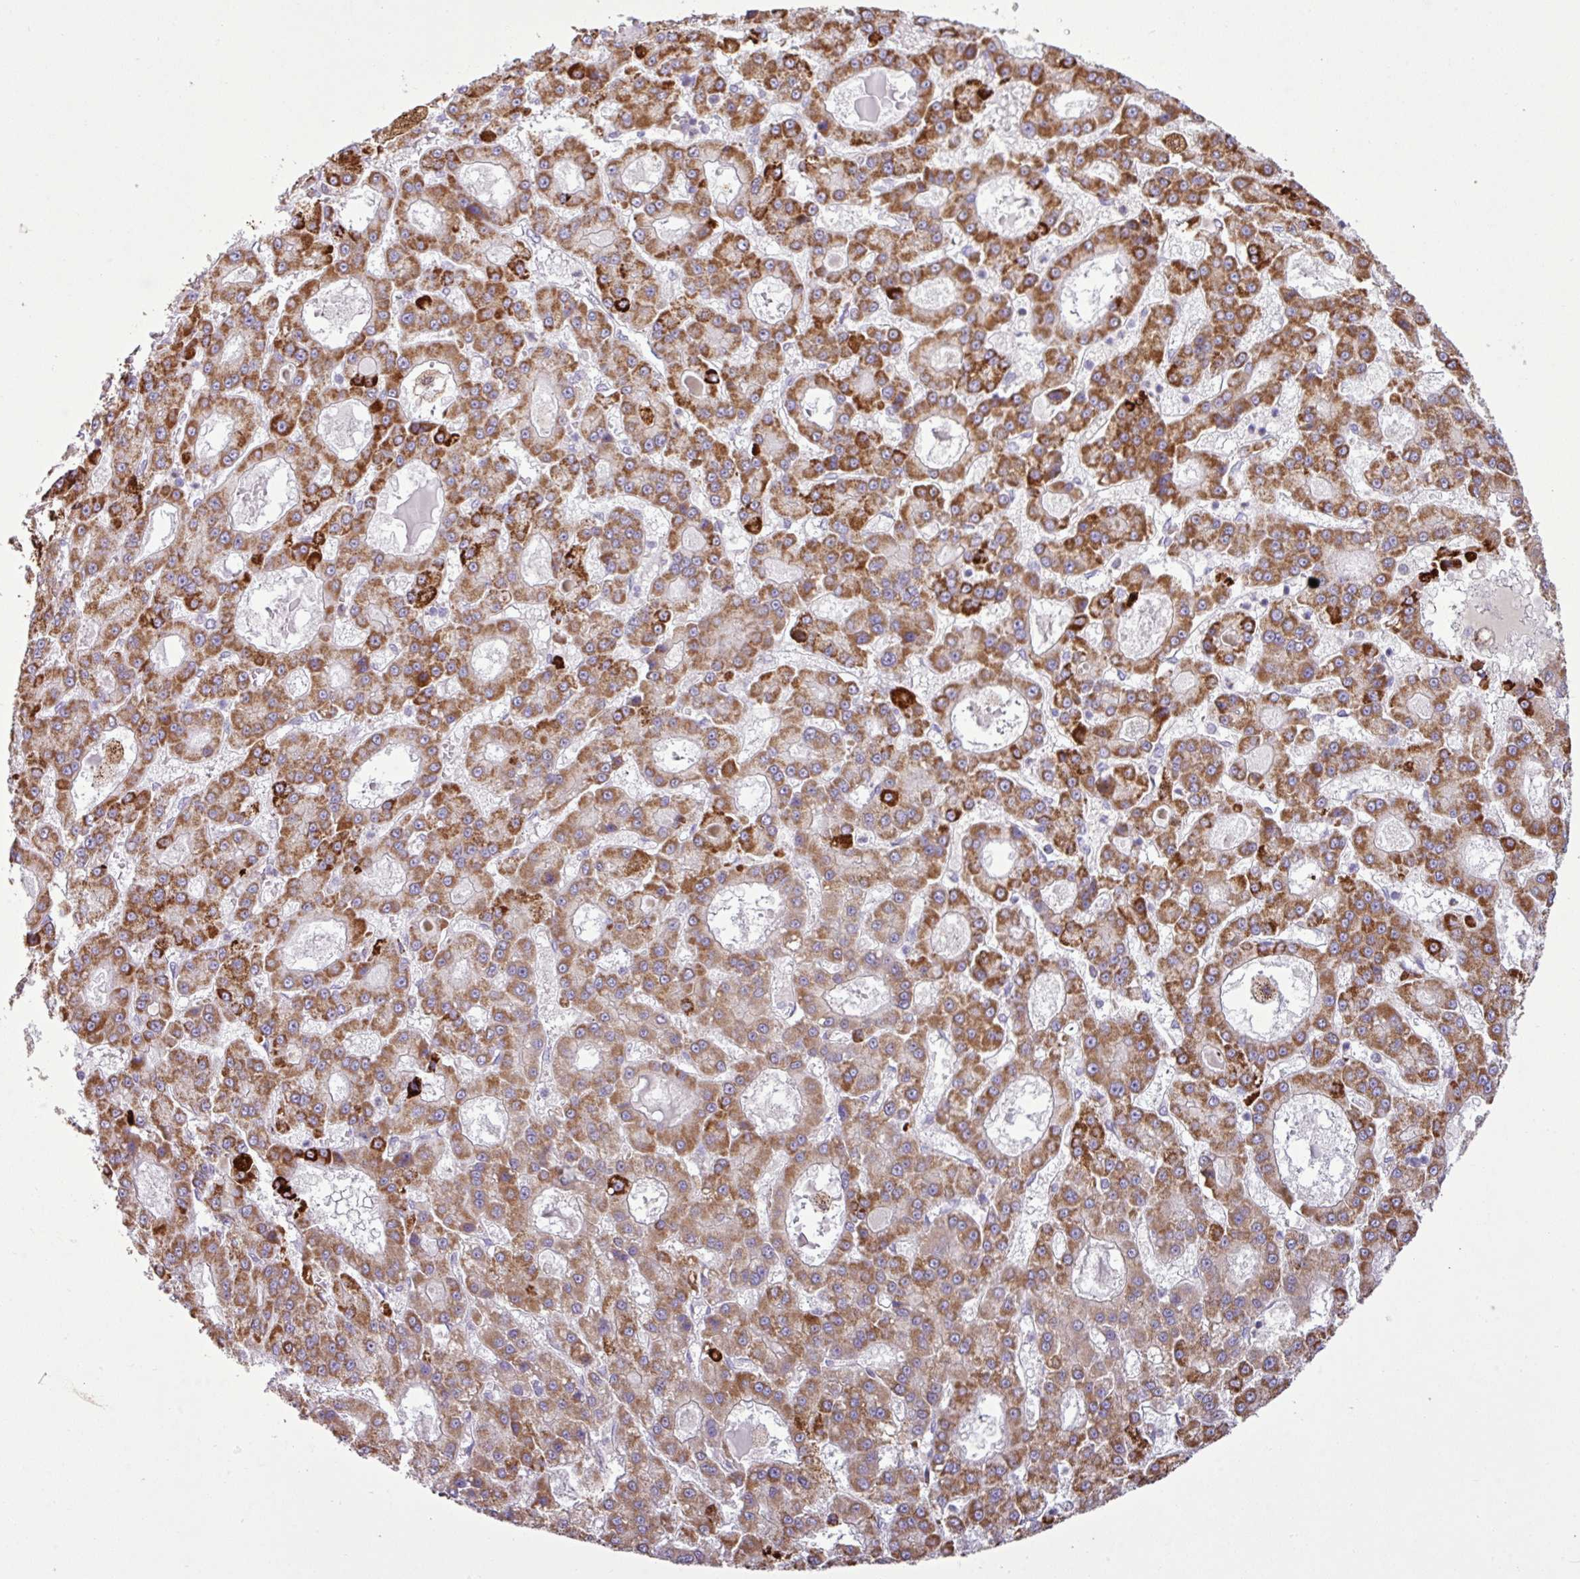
{"staining": {"intensity": "strong", "quantity": "25%-75%", "location": "cytoplasmic/membranous"}, "tissue": "liver cancer", "cell_type": "Tumor cells", "image_type": "cancer", "snomed": [{"axis": "morphology", "description": "Carcinoma, Hepatocellular, NOS"}, {"axis": "topography", "description": "Liver"}], "caption": "Immunohistochemical staining of human liver cancer shows strong cytoplasmic/membranous protein staining in about 25%-75% of tumor cells.", "gene": "SGPP1", "patient": {"sex": "male", "age": 70}}